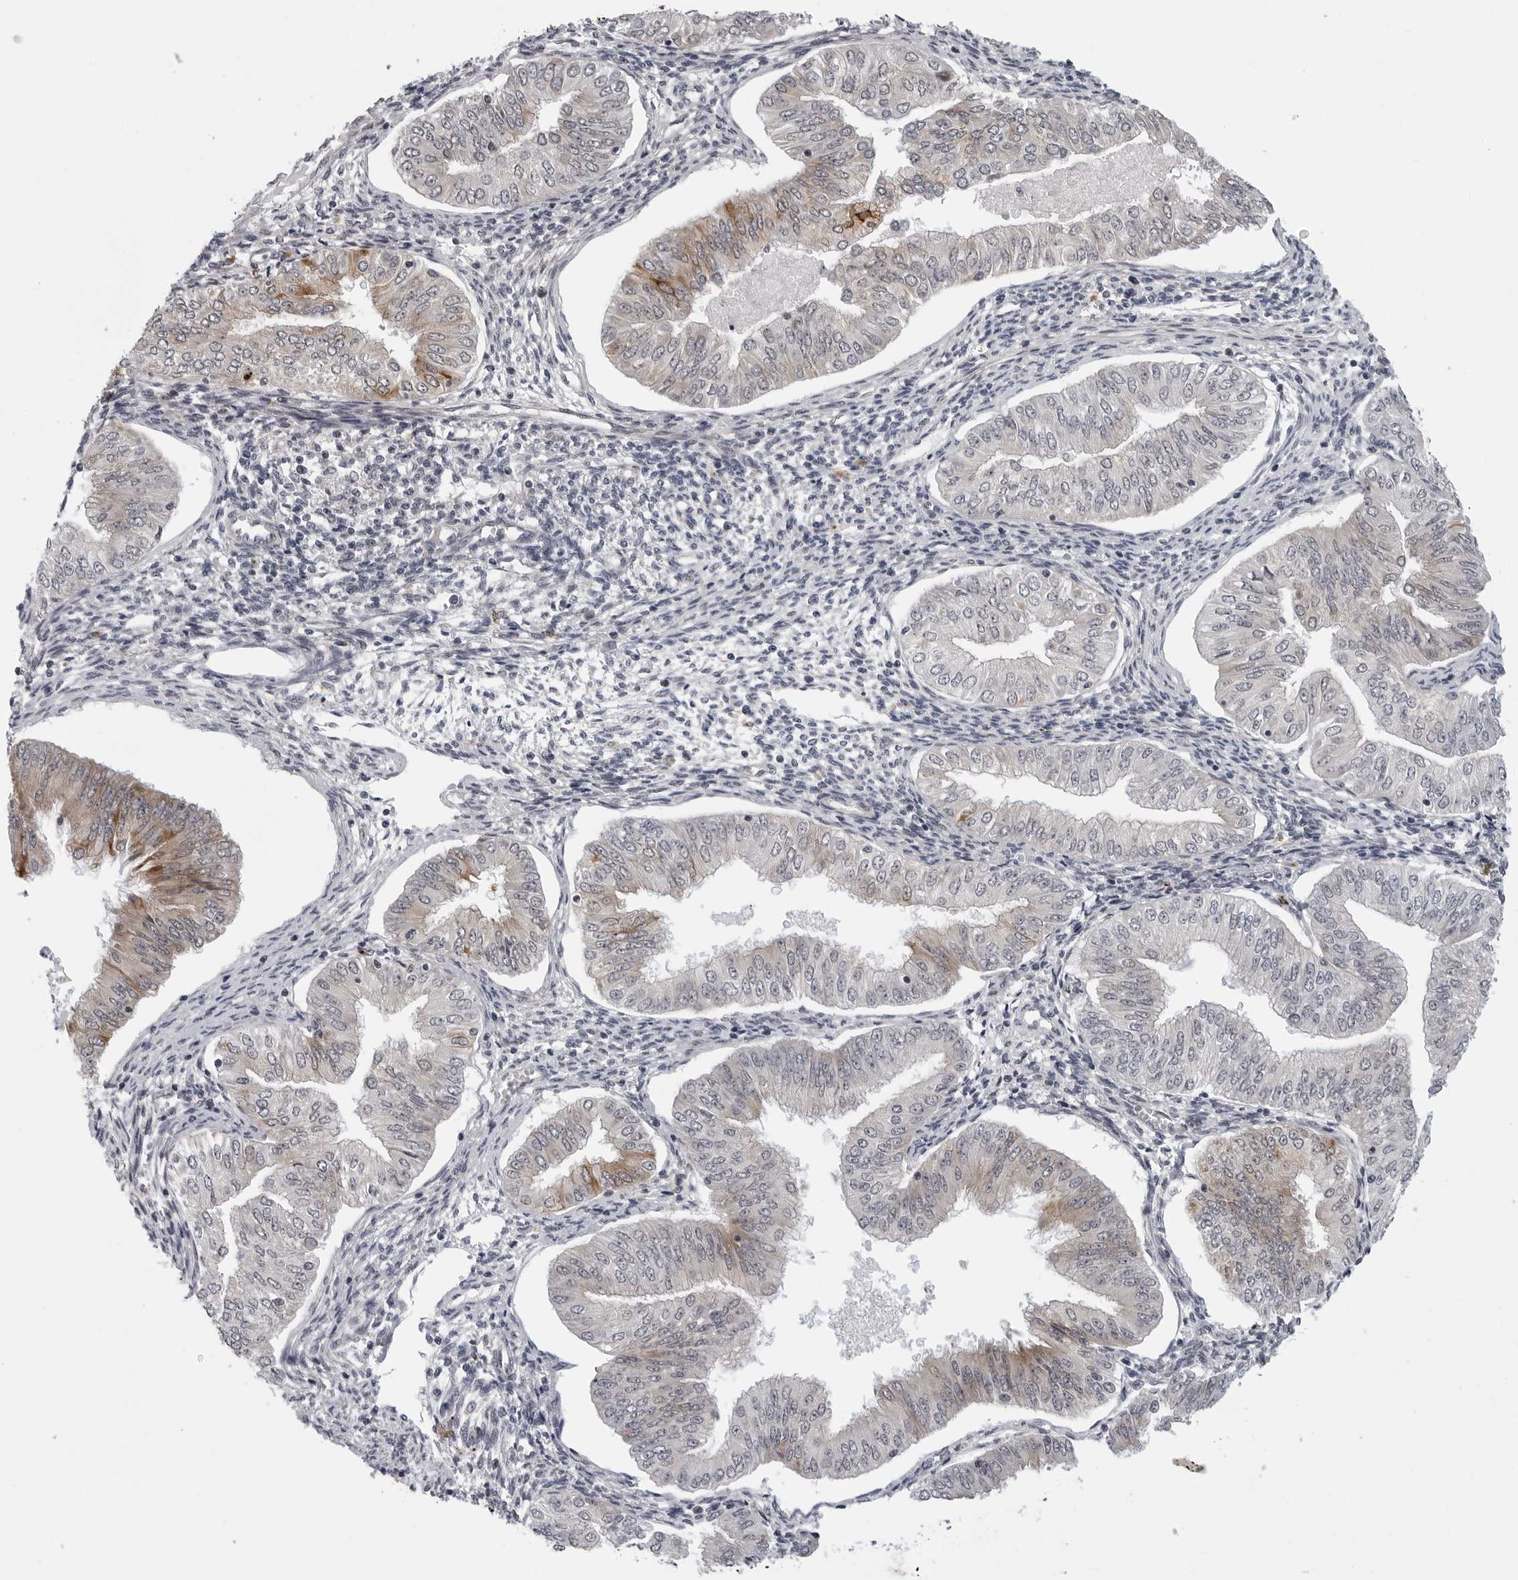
{"staining": {"intensity": "moderate", "quantity": "<25%", "location": "cytoplasmic/membranous"}, "tissue": "endometrial cancer", "cell_type": "Tumor cells", "image_type": "cancer", "snomed": [{"axis": "morphology", "description": "Normal tissue, NOS"}, {"axis": "morphology", "description": "Adenocarcinoma, NOS"}, {"axis": "topography", "description": "Endometrium"}], "caption": "Immunohistochemical staining of endometrial cancer exhibits low levels of moderate cytoplasmic/membranous staining in approximately <25% of tumor cells.", "gene": "KIAA1614", "patient": {"sex": "female", "age": 53}}